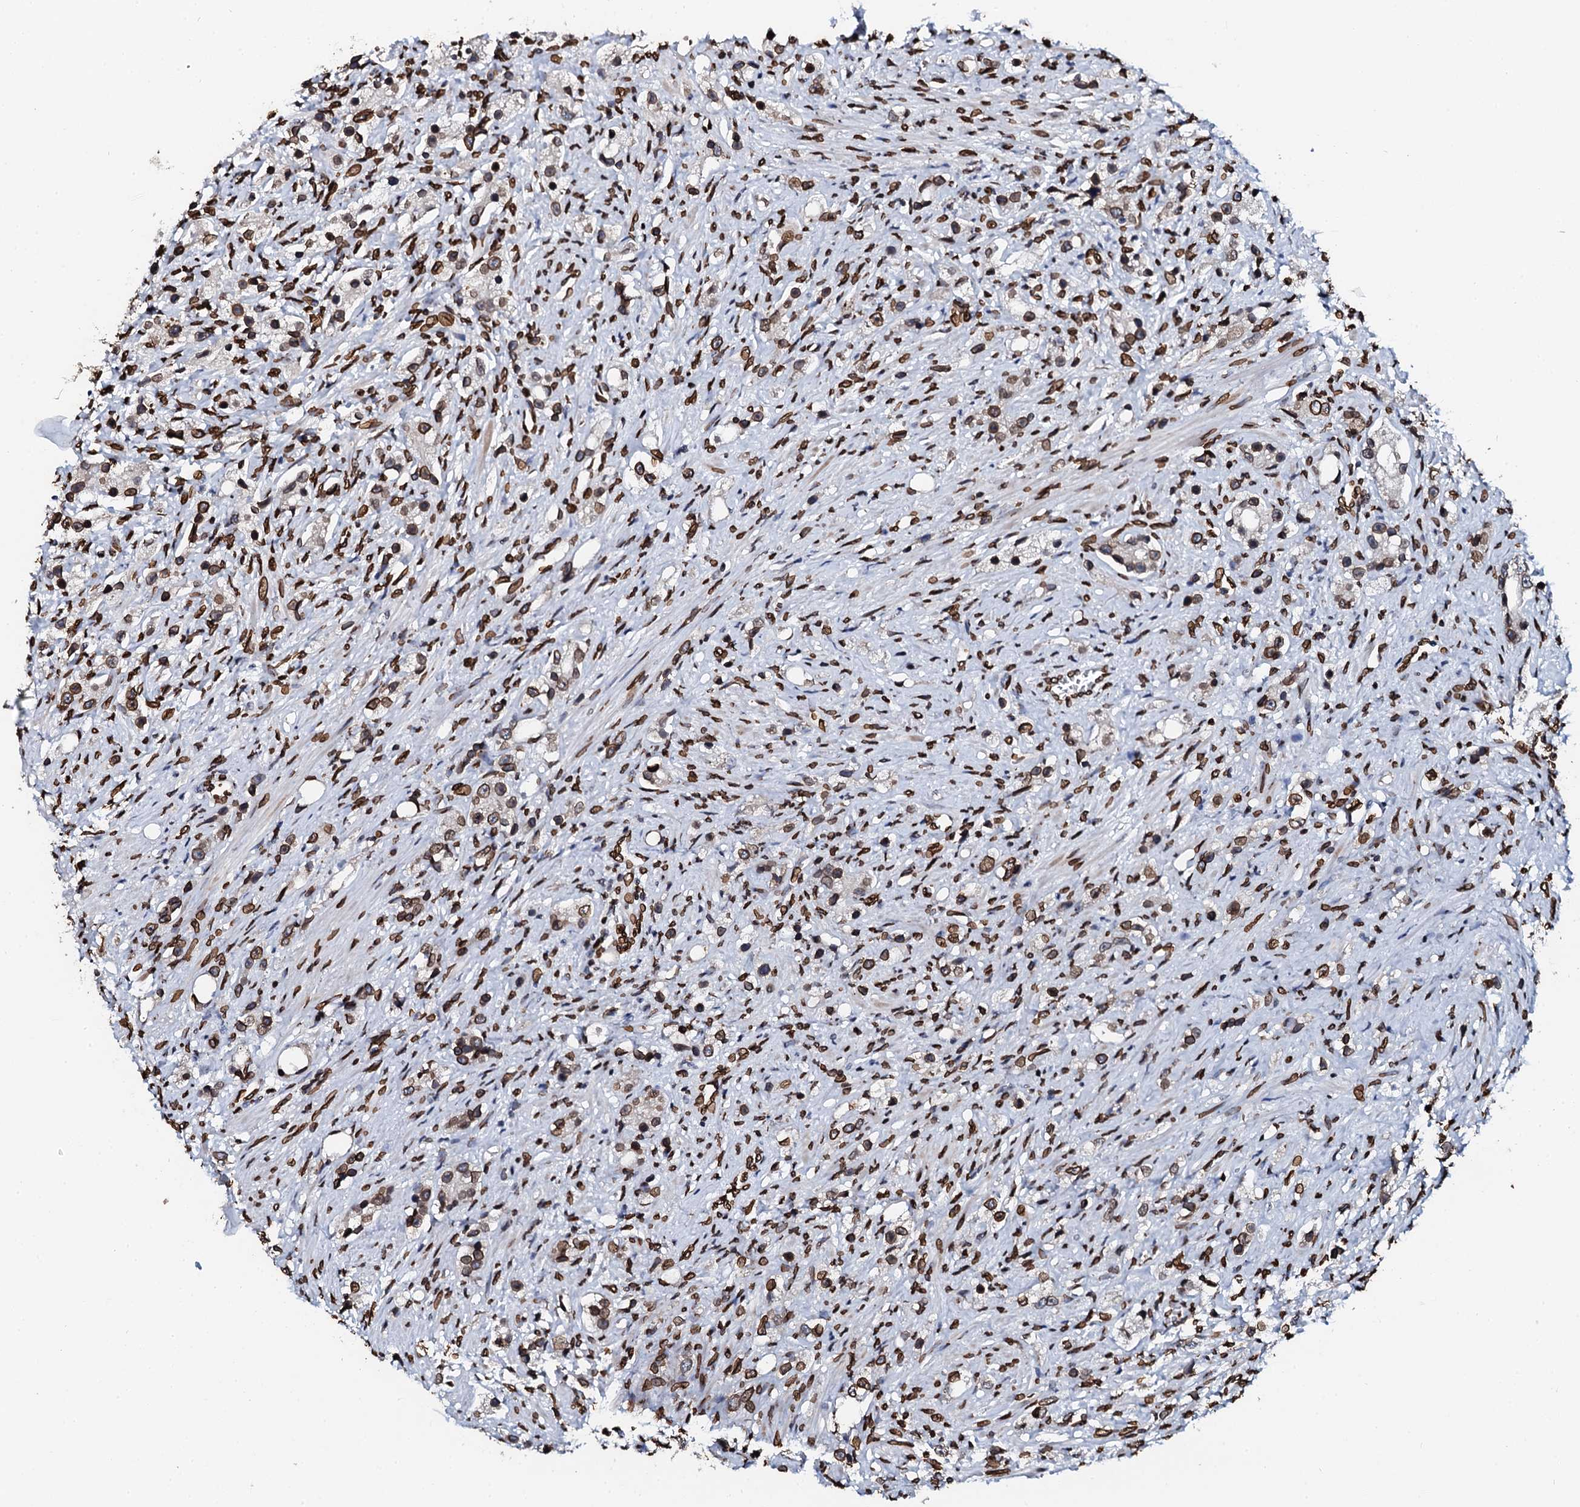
{"staining": {"intensity": "moderate", "quantity": ">75%", "location": "cytoplasmic/membranous,nuclear"}, "tissue": "prostate cancer", "cell_type": "Tumor cells", "image_type": "cancer", "snomed": [{"axis": "morphology", "description": "Adenocarcinoma, High grade"}, {"axis": "topography", "description": "Prostate"}], "caption": "Prostate cancer stained for a protein reveals moderate cytoplasmic/membranous and nuclear positivity in tumor cells.", "gene": "KATNAL2", "patient": {"sex": "male", "age": 63}}